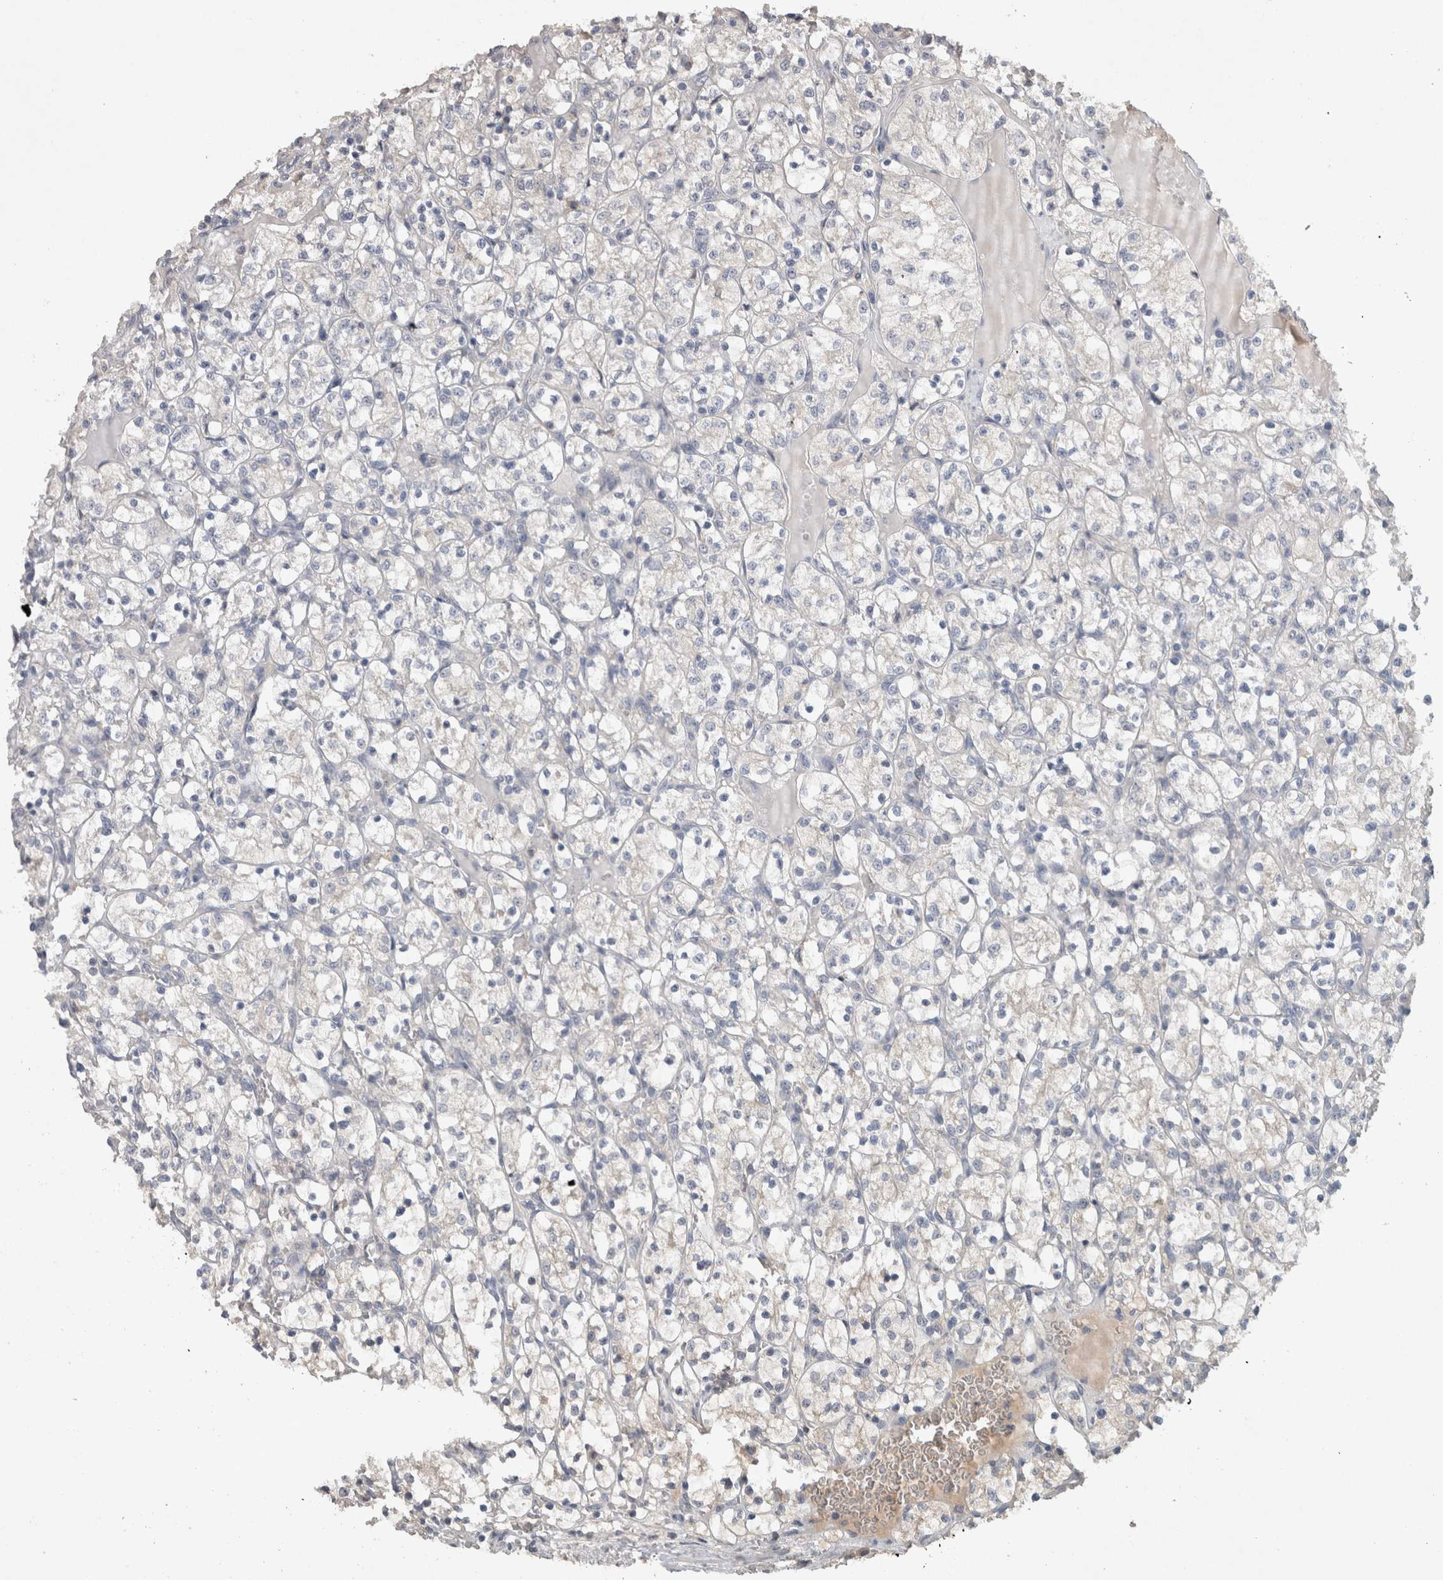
{"staining": {"intensity": "negative", "quantity": "none", "location": "none"}, "tissue": "renal cancer", "cell_type": "Tumor cells", "image_type": "cancer", "snomed": [{"axis": "morphology", "description": "Adenocarcinoma, NOS"}, {"axis": "topography", "description": "Kidney"}], "caption": "This image is of adenocarcinoma (renal) stained with immunohistochemistry to label a protein in brown with the nuclei are counter-stained blue. There is no expression in tumor cells. Nuclei are stained in blue.", "gene": "HEXD", "patient": {"sex": "female", "age": 69}}